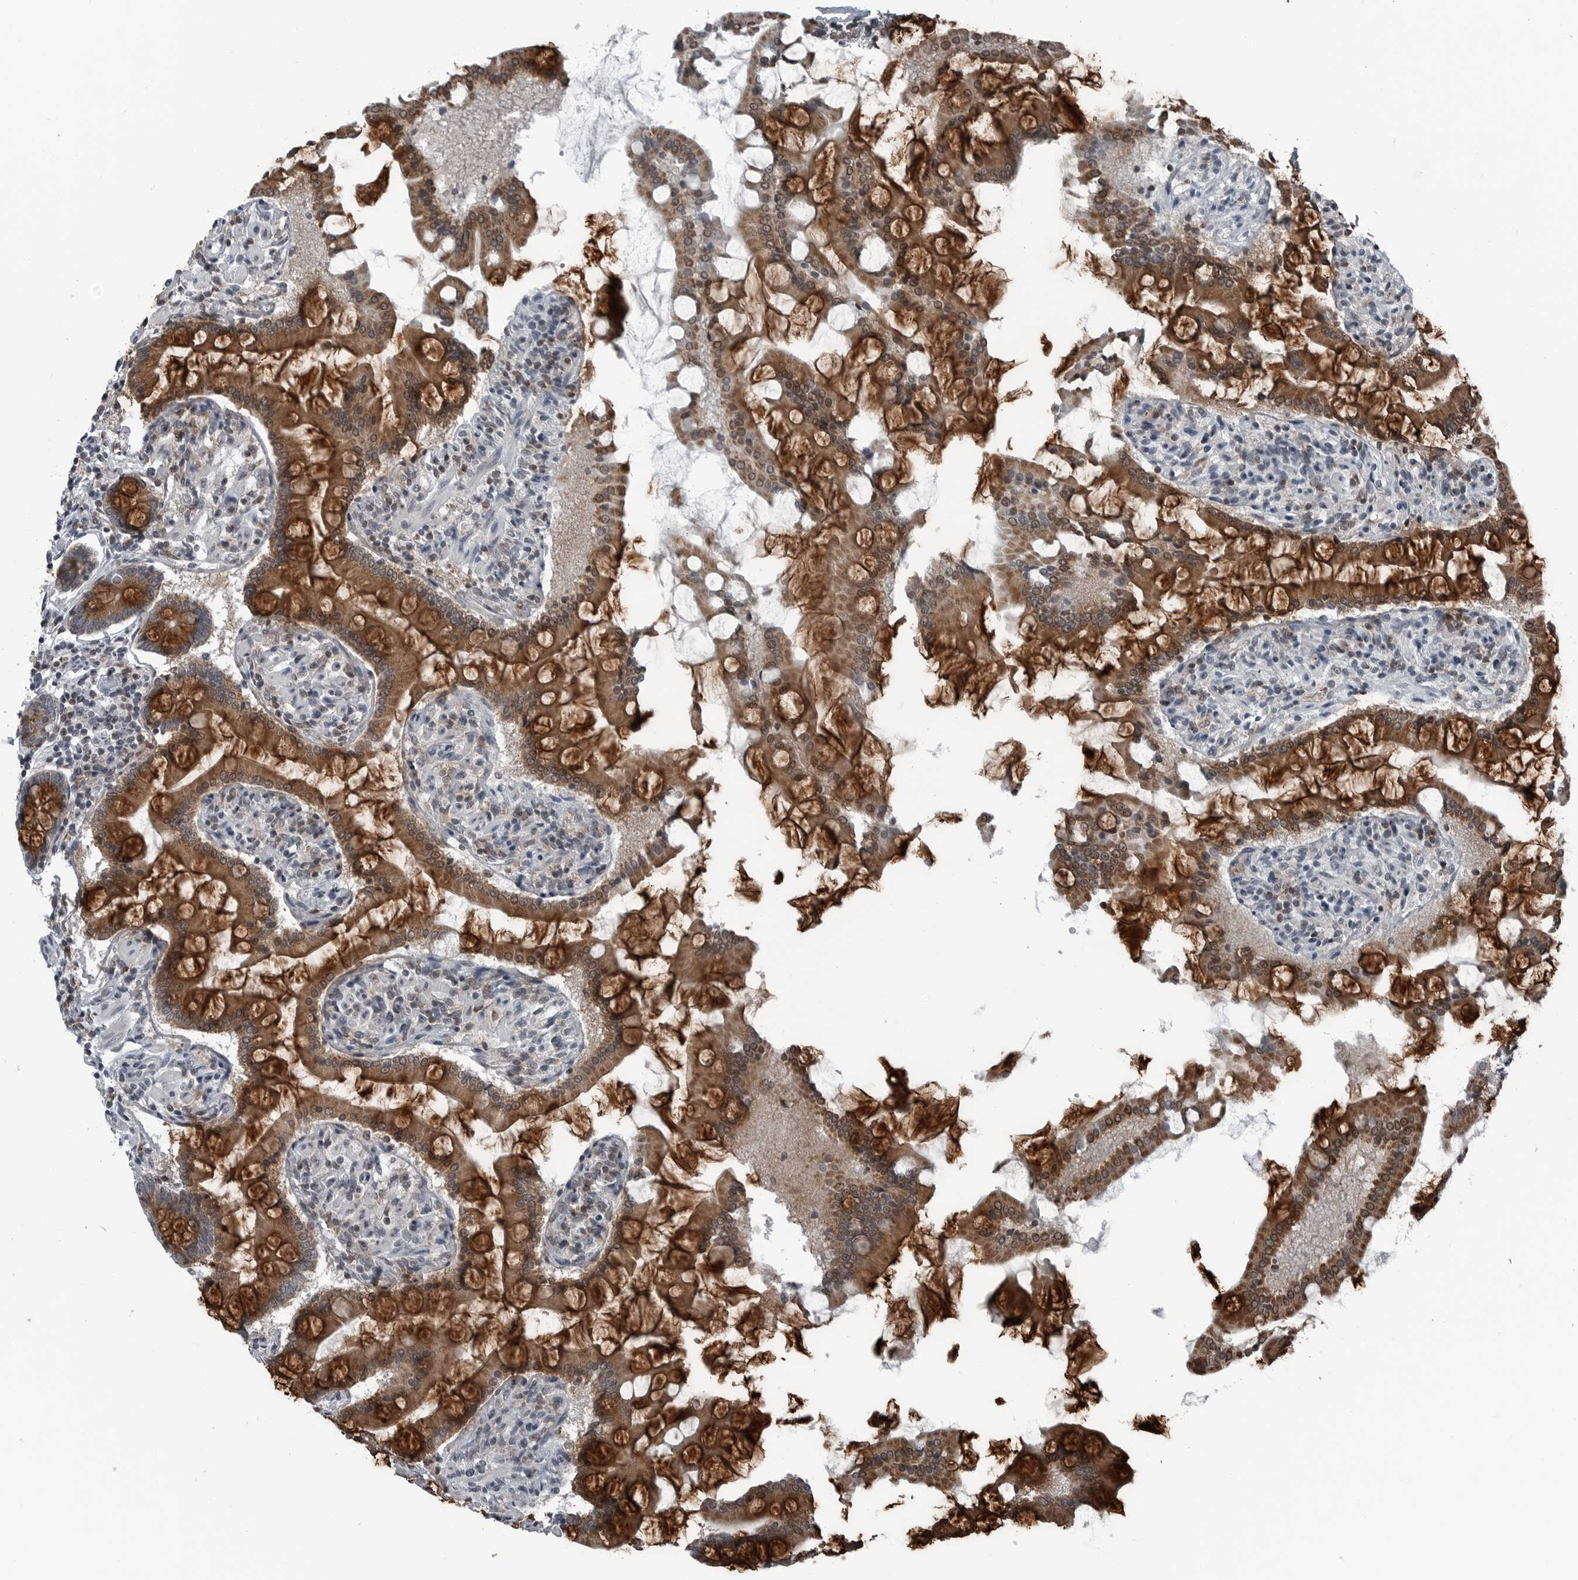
{"staining": {"intensity": "strong", "quantity": ">75%", "location": "cytoplasmic/membranous"}, "tissue": "small intestine", "cell_type": "Glandular cells", "image_type": "normal", "snomed": [{"axis": "morphology", "description": "Normal tissue, NOS"}, {"axis": "topography", "description": "Small intestine"}], "caption": "Immunohistochemistry (DAB) staining of unremarkable small intestine demonstrates strong cytoplasmic/membranous protein positivity in approximately >75% of glandular cells.", "gene": "GAK", "patient": {"sex": "male", "age": 41}}